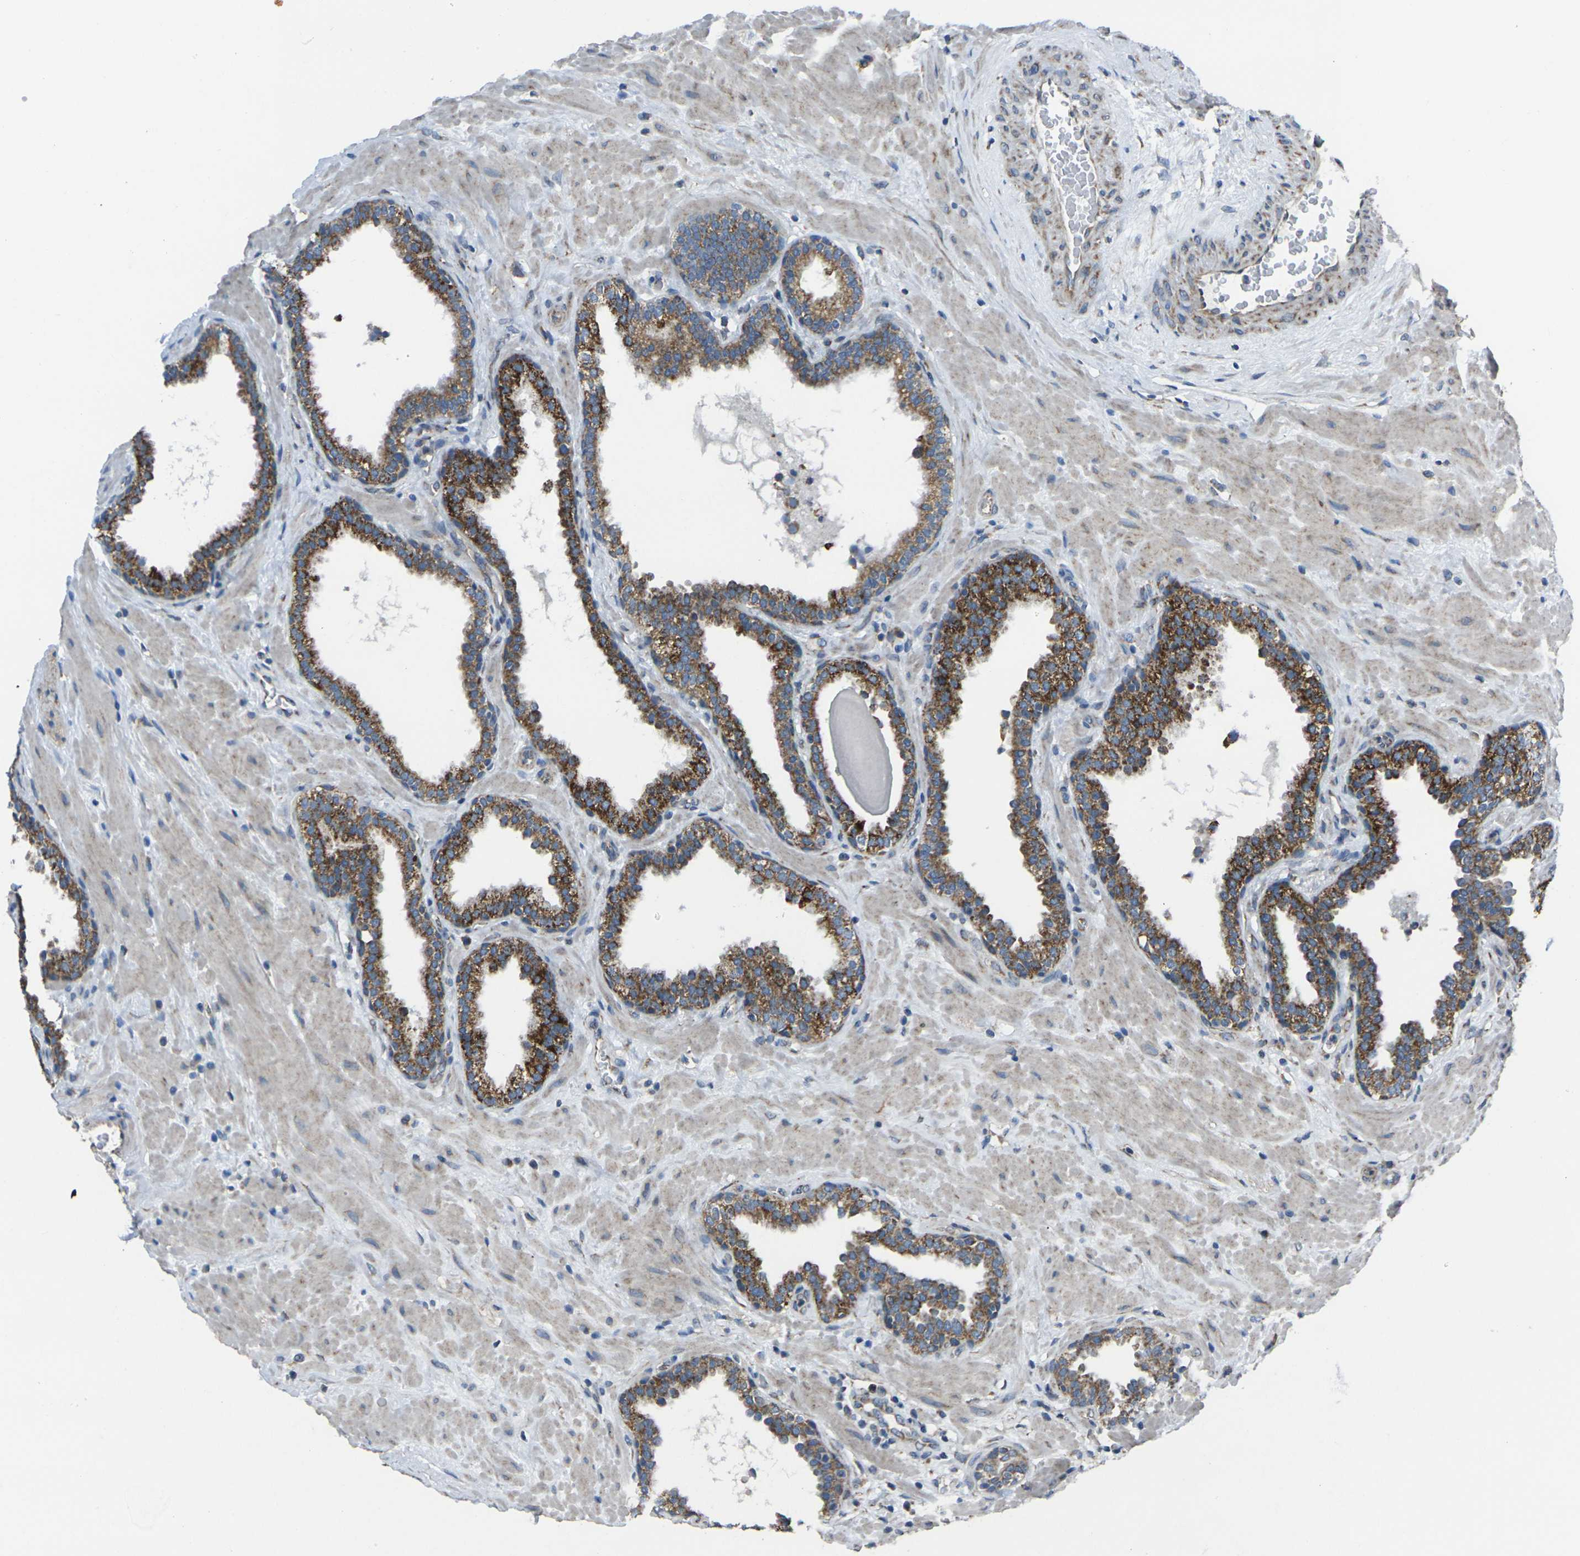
{"staining": {"intensity": "strong", "quantity": ">75%", "location": "cytoplasmic/membranous"}, "tissue": "prostate", "cell_type": "Glandular cells", "image_type": "normal", "snomed": [{"axis": "morphology", "description": "Normal tissue, NOS"}, {"axis": "topography", "description": "Prostate"}], "caption": "Glandular cells show high levels of strong cytoplasmic/membranous positivity in about >75% of cells in normal human prostate.", "gene": "TMEM120B", "patient": {"sex": "male", "age": 51}}